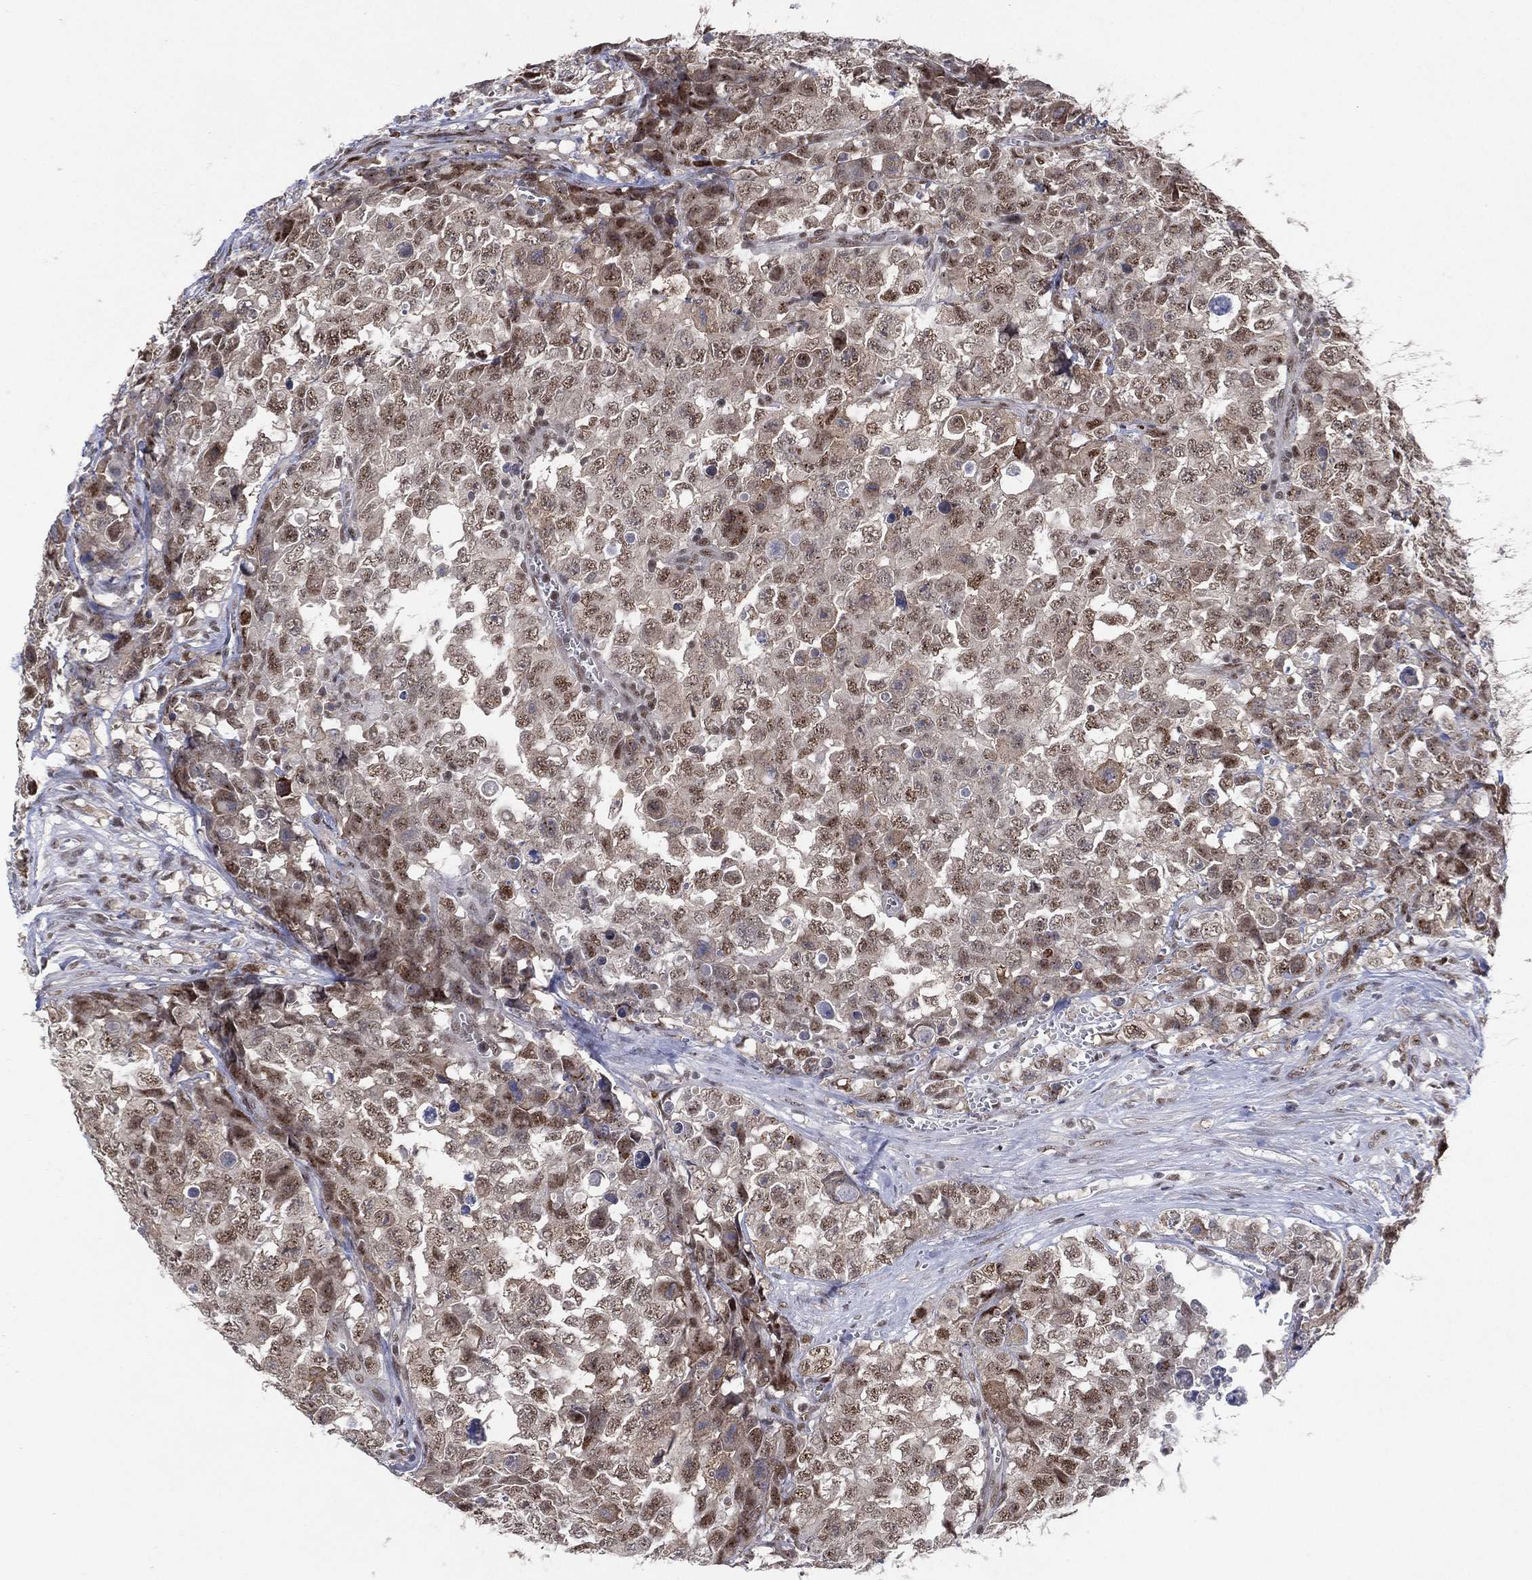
{"staining": {"intensity": "moderate", "quantity": "25%-75%", "location": "nuclear"}, "tissue": "testis cancer", "cell_type": "Tumor cells", "image_type": "cancer", "snomed": [{"axis": "morphology", "description": "Carcinoma, Embryonal, NOS"}, {"axis": "topography", "description": "Testis"}], "caption": "Immunohistochemistry (IHC) (DAB (3,3'-diaminobenzidine)) staining of testis cancer (embryonal carcinoma) reveals moderate nuclear protein expression in about 25%-75% of tumor cells.", "gene": "DGCR8", "patient": {"sex": "male", "age": 23}}